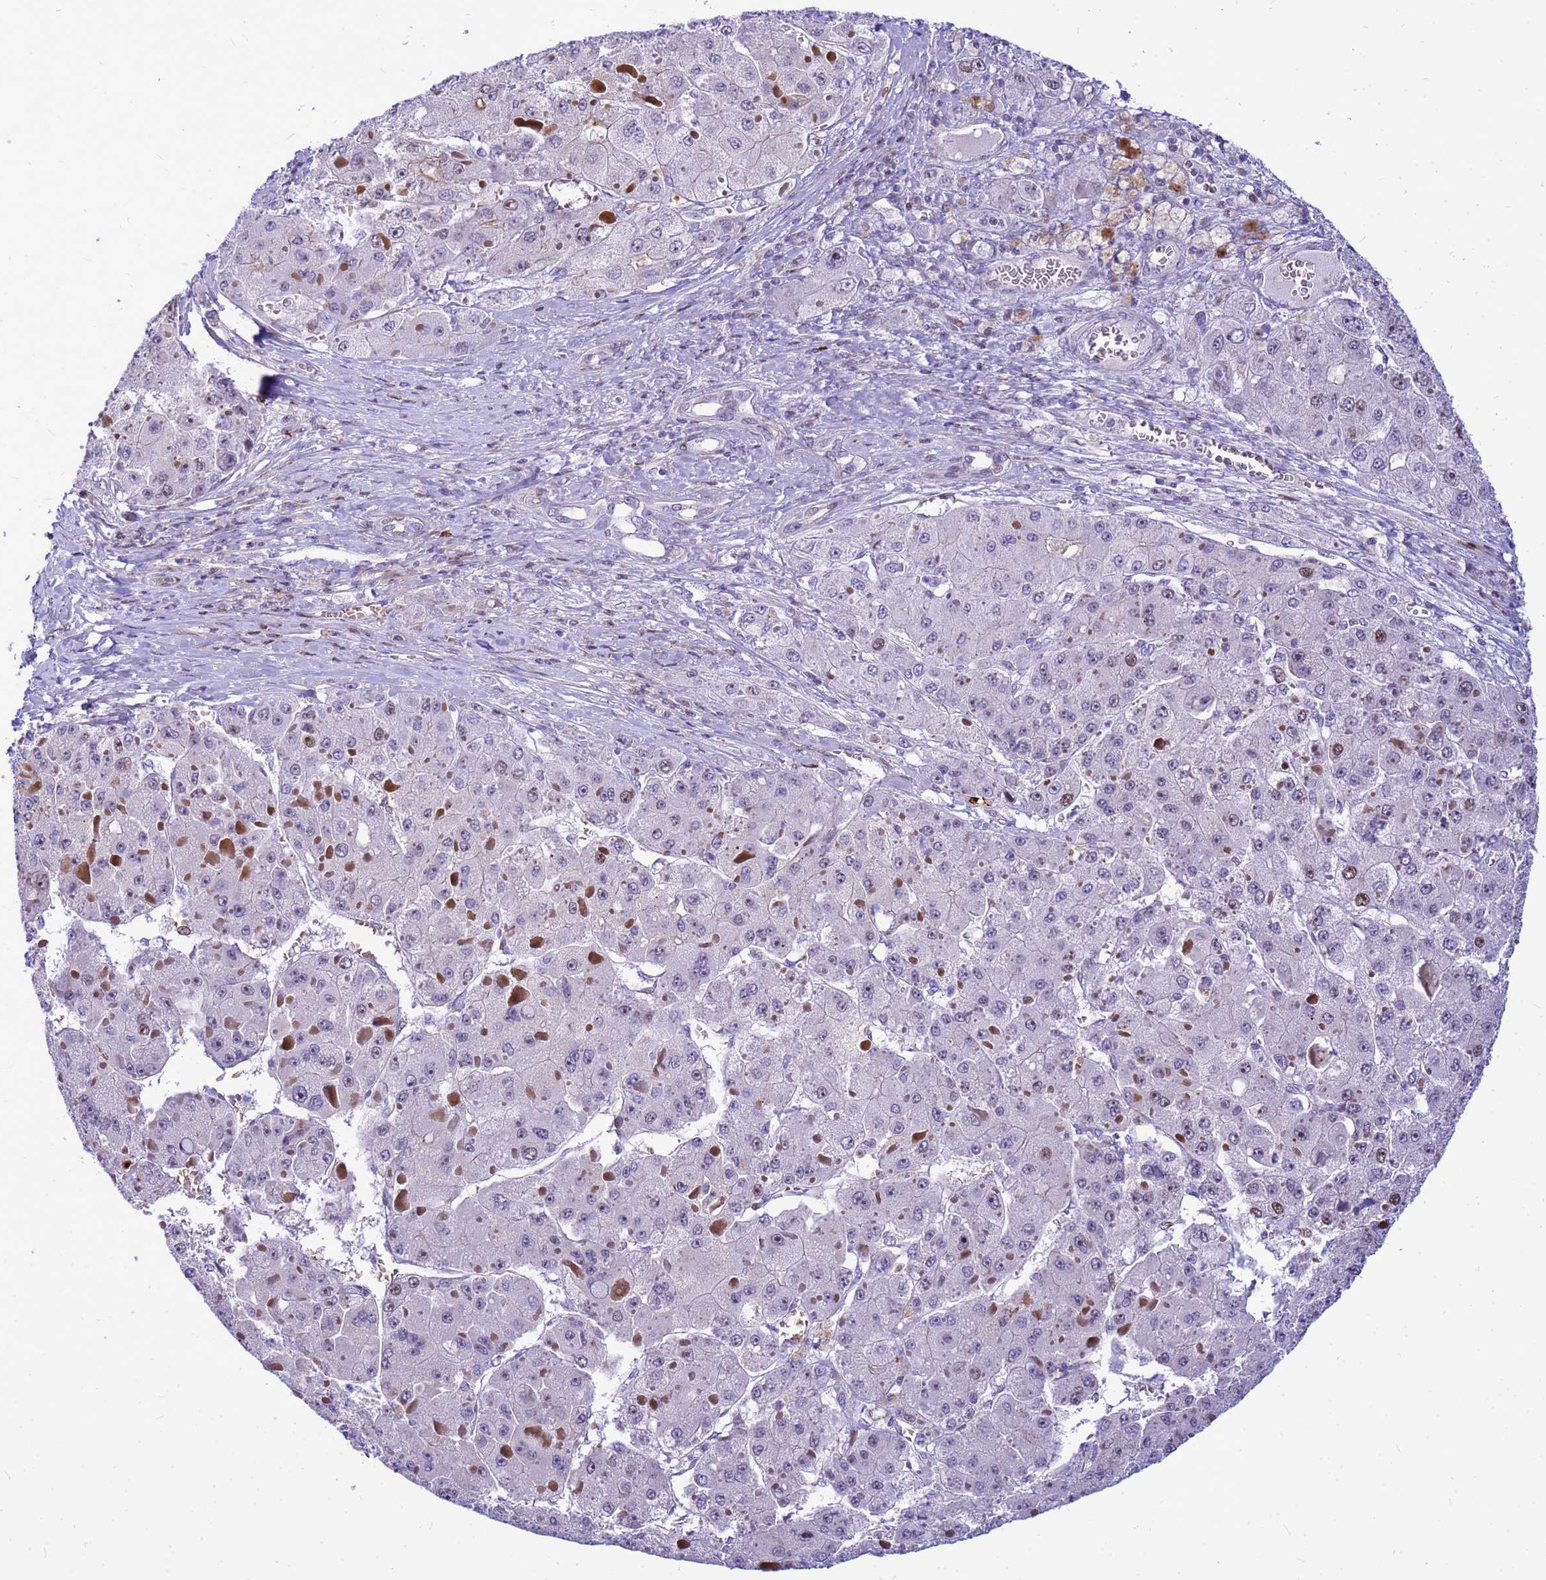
{"staining": {"intensity": "negative", "quantity": "none", "location": "none"}, "tissue": "liver cancer", "cell_type": "Tumor cells", "image_type": "cancer", "snomed": [{"axis": "morphology", "description": "Carcinoma, Hepatocellular, NOS"}, {"axis": "topography", "description": "Liver"}], "caption": "Liver cancer stained for a protein using immunohistochemistry (IHC) demonstrates no staining tumor cells.", "gene": "ADAMTS7", "patient": {"sex": "female", "age": 73}}